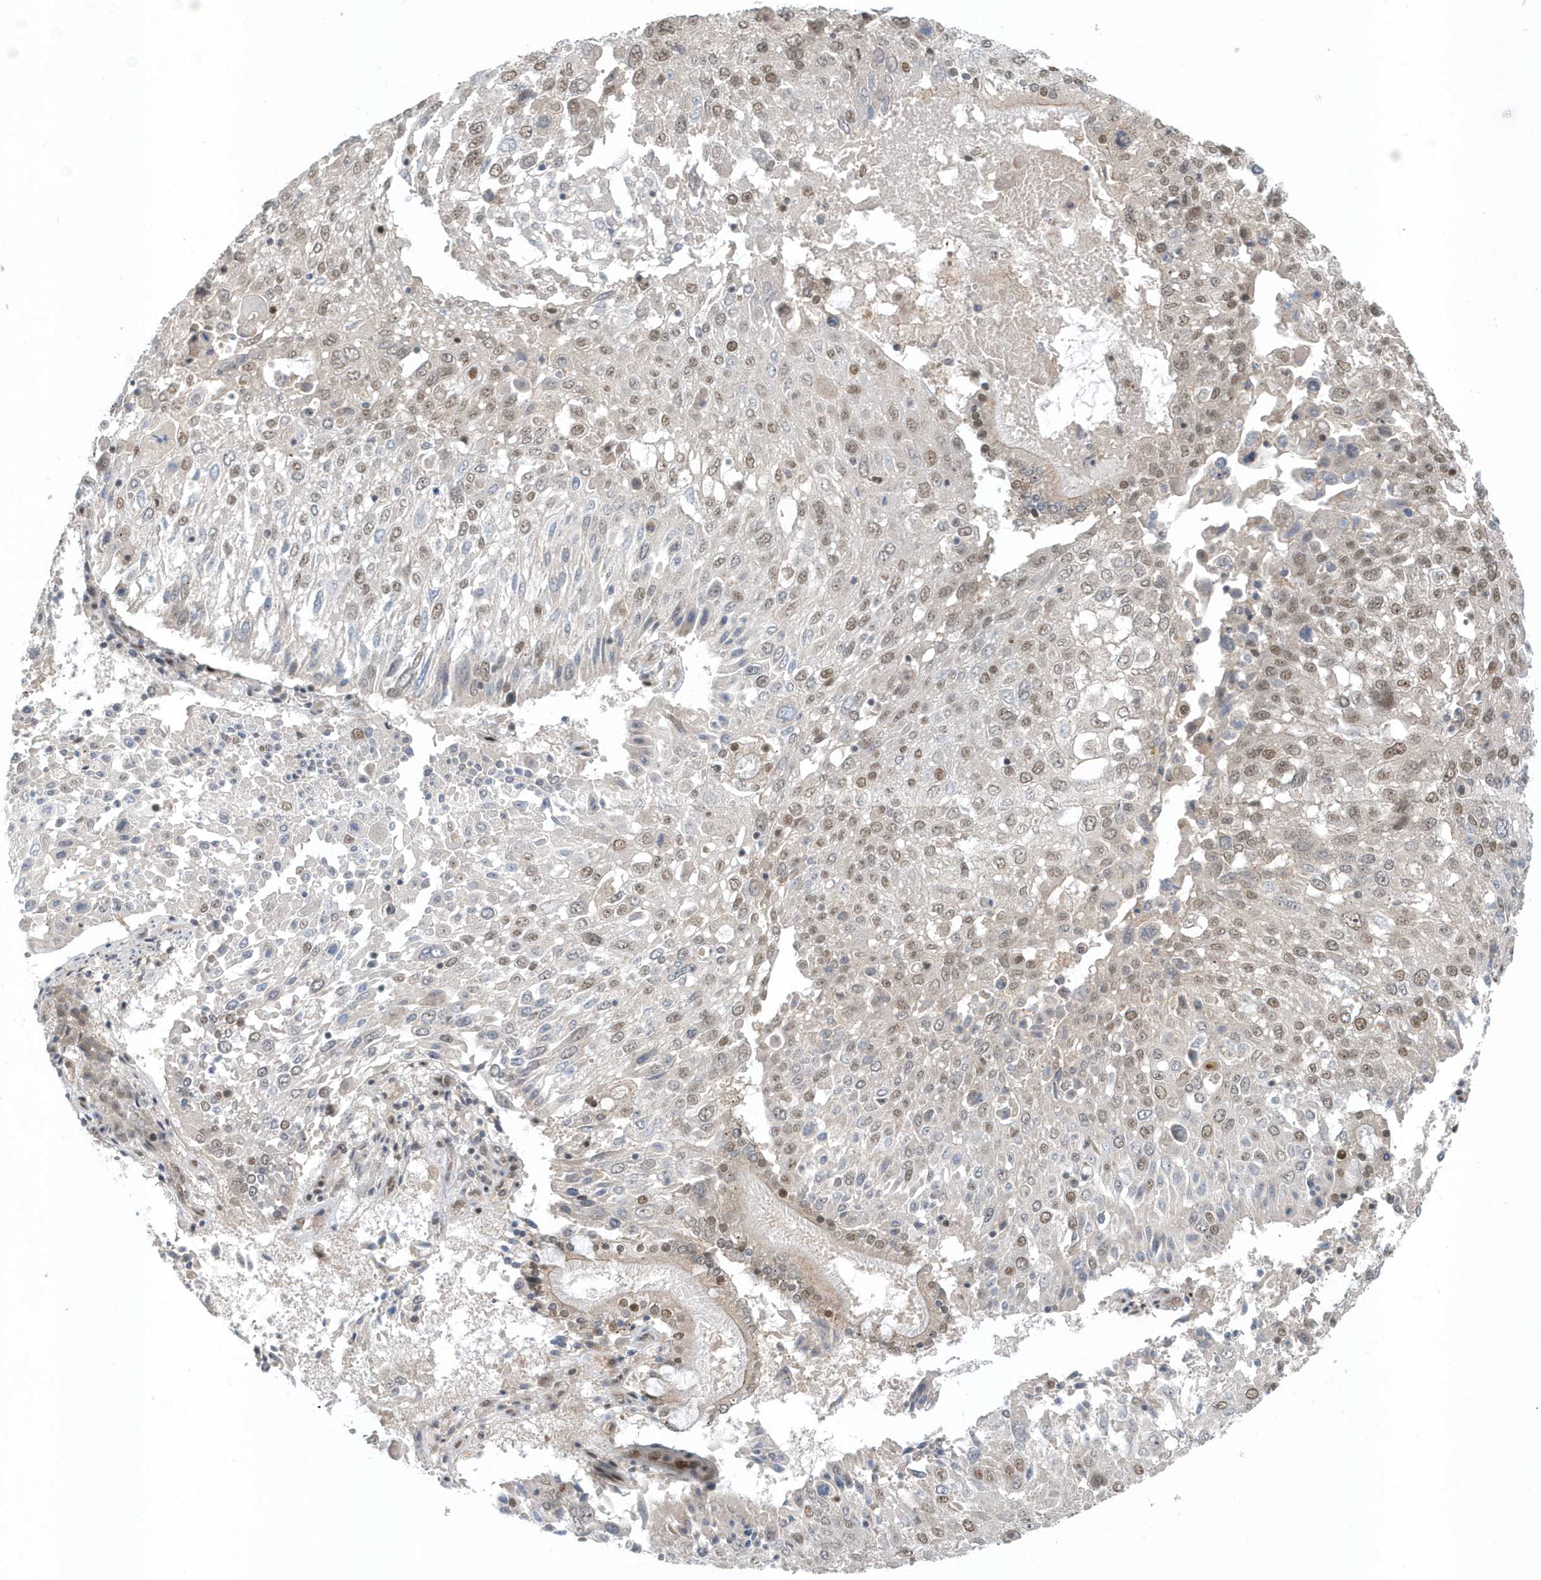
{"staining": {"intensity": "moderate", "quantity": "25%-75%", "location": "nuclear"}, "tissue": "lung cancer", "cell_type": "Tumor cells", "image_type": "cancer", "snomed": [{"axis": "morphology", "description": "Squamous cell carcinoma, NOS"}, {"axis": "topography", "description": "Lung"}], "caption": "Immunohistochemistry (IHC) (DAB (3,3'-diaminobenzidine)) staining of human lung cancer (squamous cell carcinoma) demonstrates moderate nuclear protein positivity in approximately 25%-75% of tumor cells.", "gene": "USP53", "patient": {"sex": "male", "age": 65}}